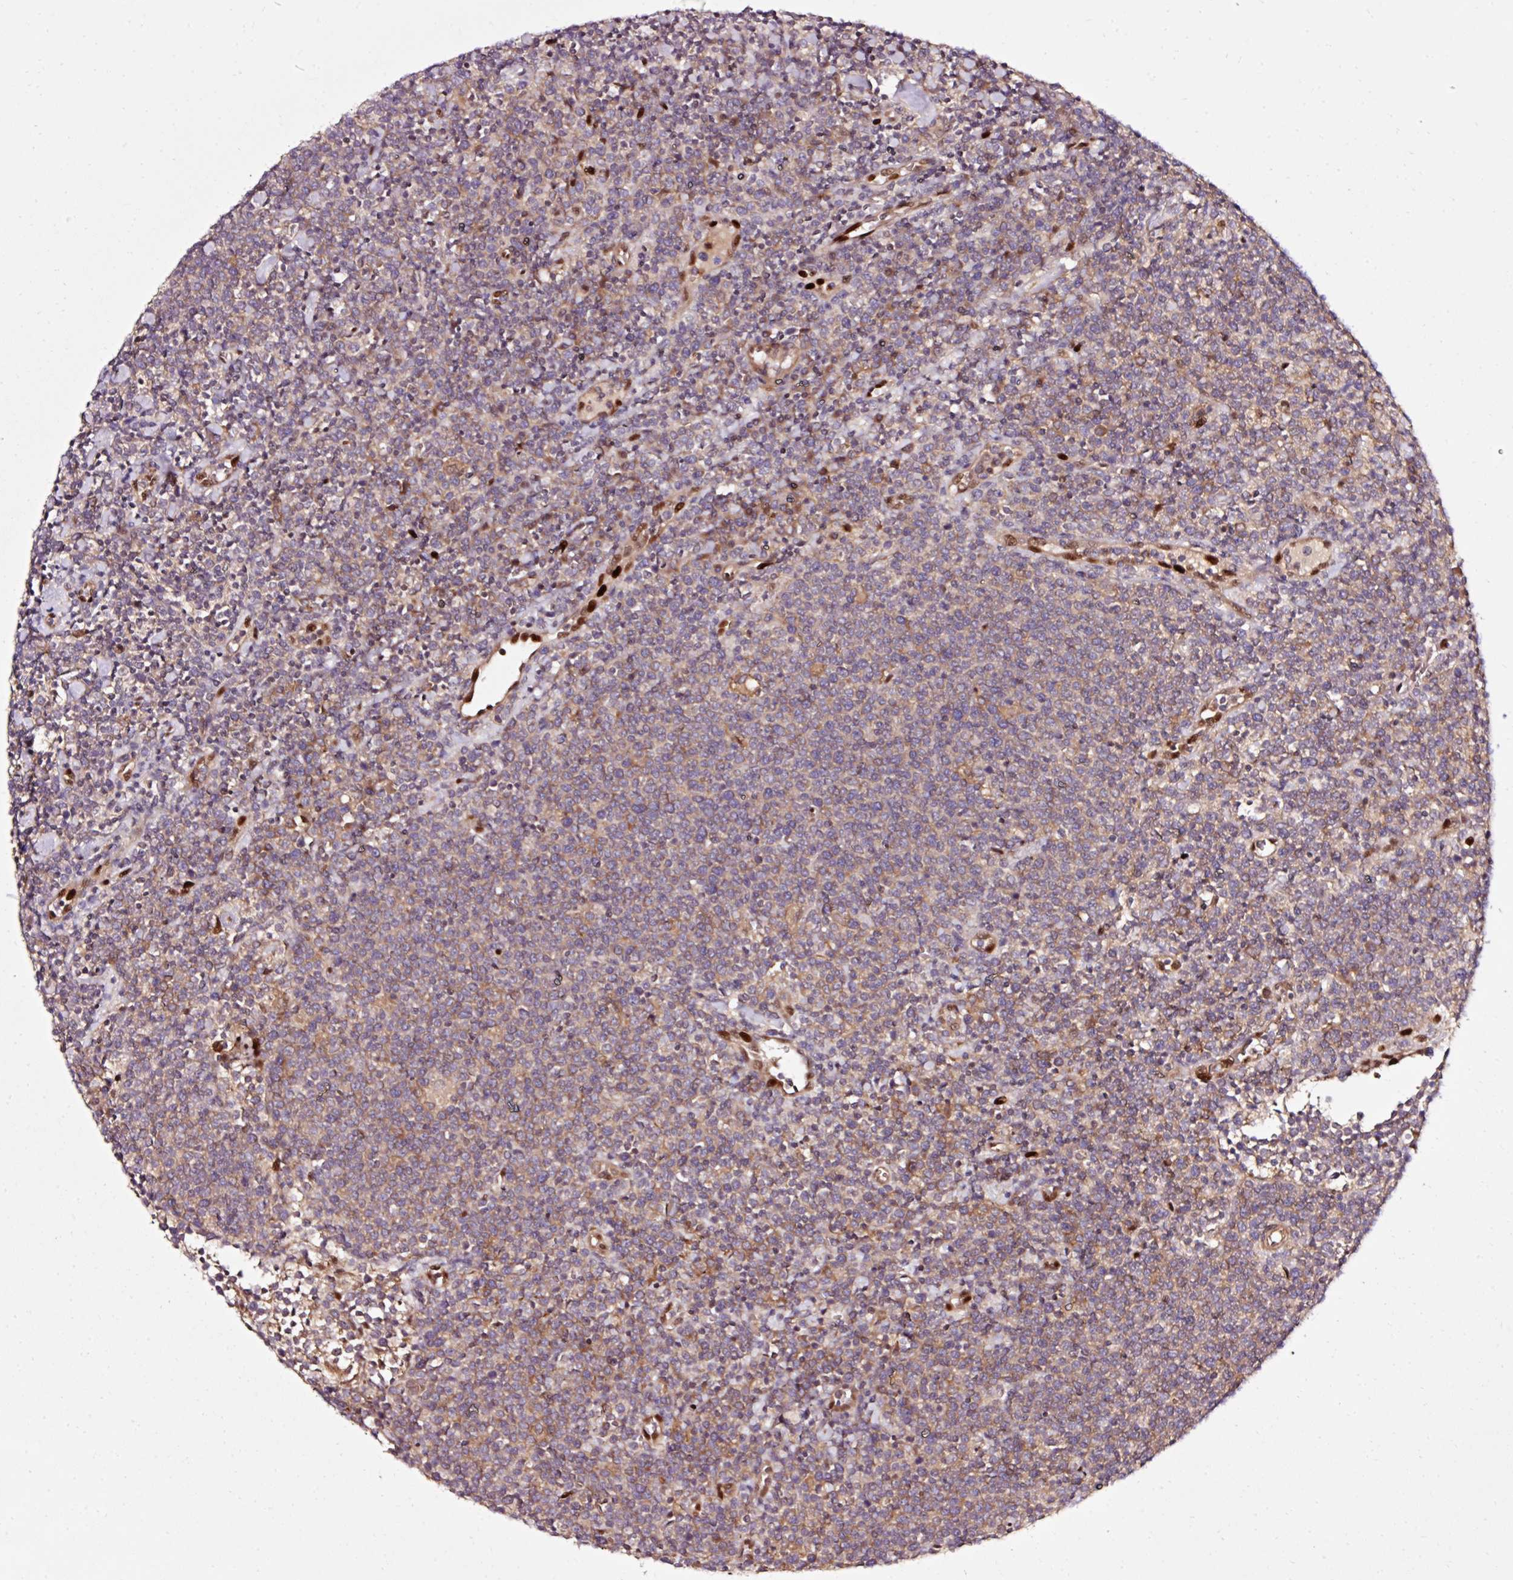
{"staining": {"intensity": "moderate", "quantity": "25%-75%", "location": "cytoplasmic/membranous"}, "tissue": "lymphoma", "cell_type": "Tumor cells", "image_type": "cancer", "snomed": [{"axis": "morphology", "description": "Malignant lymphoma, non-Hodgkin's type, High grade"}, {"axis": "topography", "description": "Lymph node"}], "caption": "Protein expression analysis of lymphoma demonstrates moderate cytoplasmic/membranous expression in about 25%-75% of tumor cells.", "gene": "NAPA", "patient": {"sex": "male", "age": 61}}